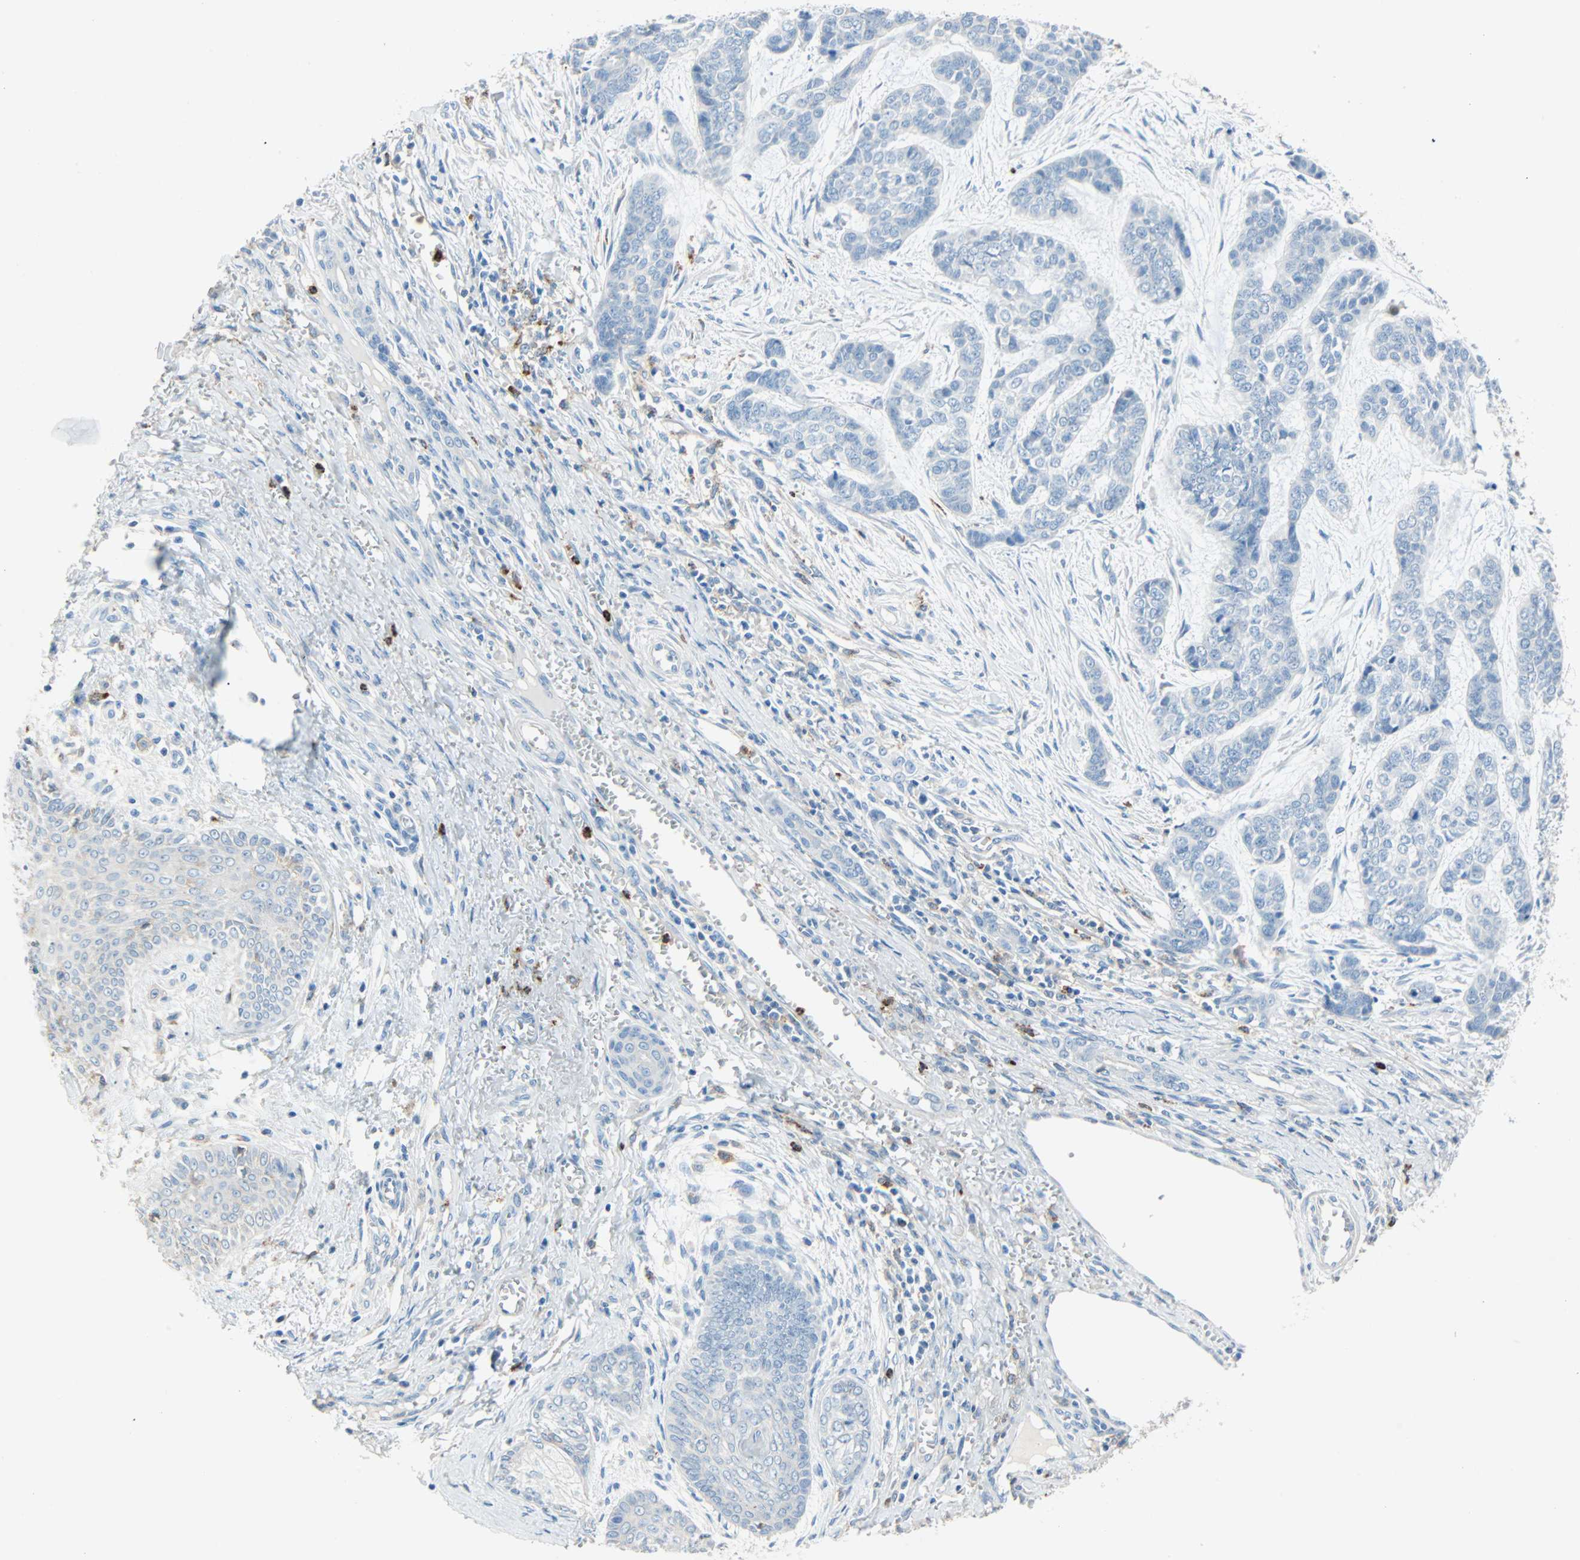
{"staining": {"intensity": "negative", "quantity": "none", "location": "none"}, "tissue": "skin cancer", "cell_type": "Tumor cells", "image_type": "cancer", "snomed": [{"axis": "morphology", "description": "Basal cell carcinoma"}, {"axis": "topography", "description": "Skin"}], "caption": "Protein analysis of skin basal cell carcinoma exhibits no significant expression in tumor cells.", "gene": "CLEC4A", "patient": {"sex": "female", "age": 64}}